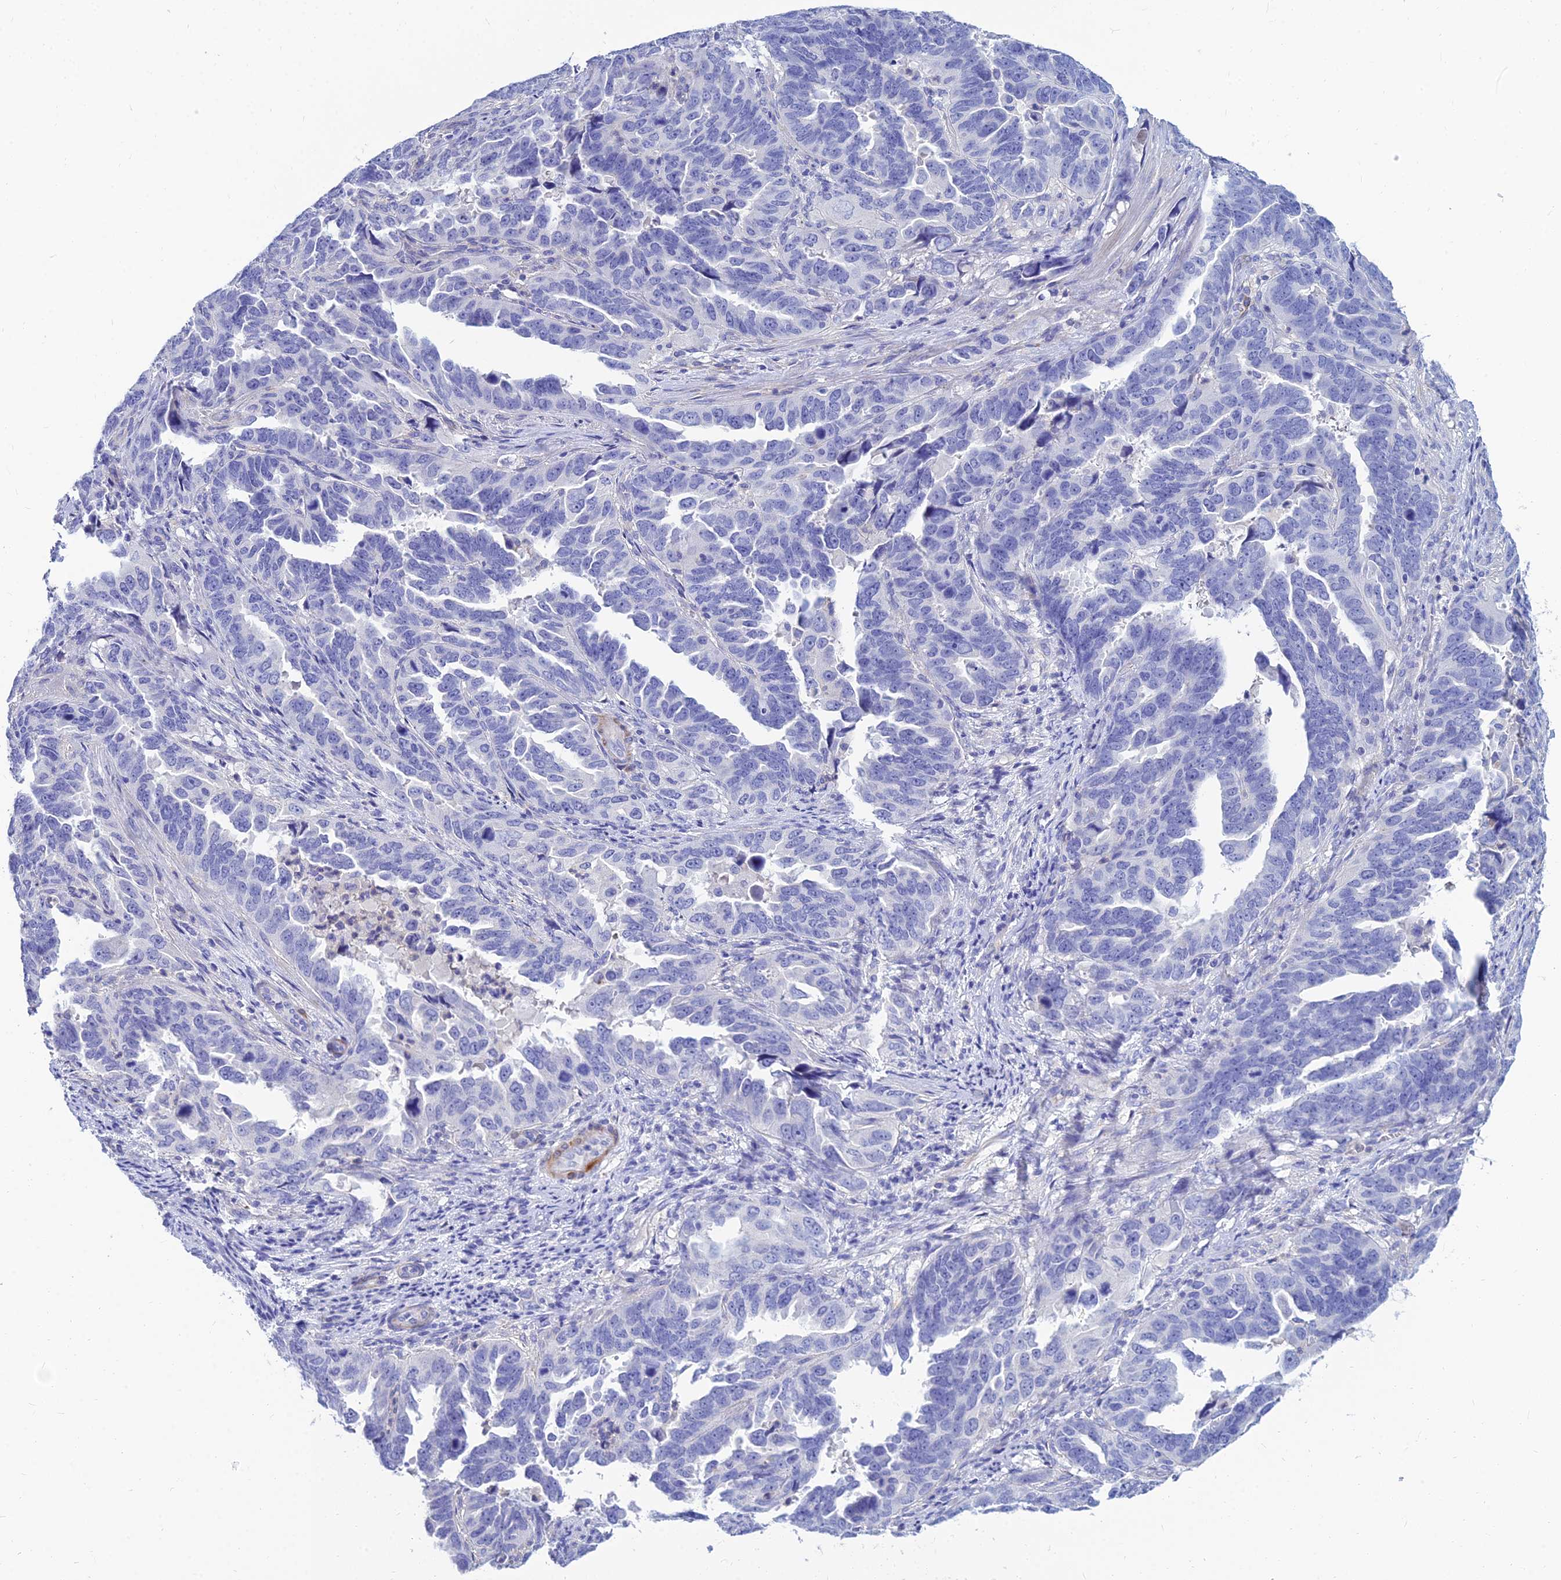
{"staining": {"intensity": "negative", "quantity": "none", "location": "none"}, "tissue": "endometrial cancer", "cell_type": "Tumor cells", "image_type": "cancer", "snomed": [{"axis": "morphology", "description": "Adenocarcinoma, NOS"}, {"axis": "topography", "description": "Endometrium"}], "caption": "This is an IHC histopathology image of endometrial cancer (adenocarcinoma). There is no staining in tumor cells.", "gene": "ZNF552", "patient": {"sex": "female", "age": 65}}